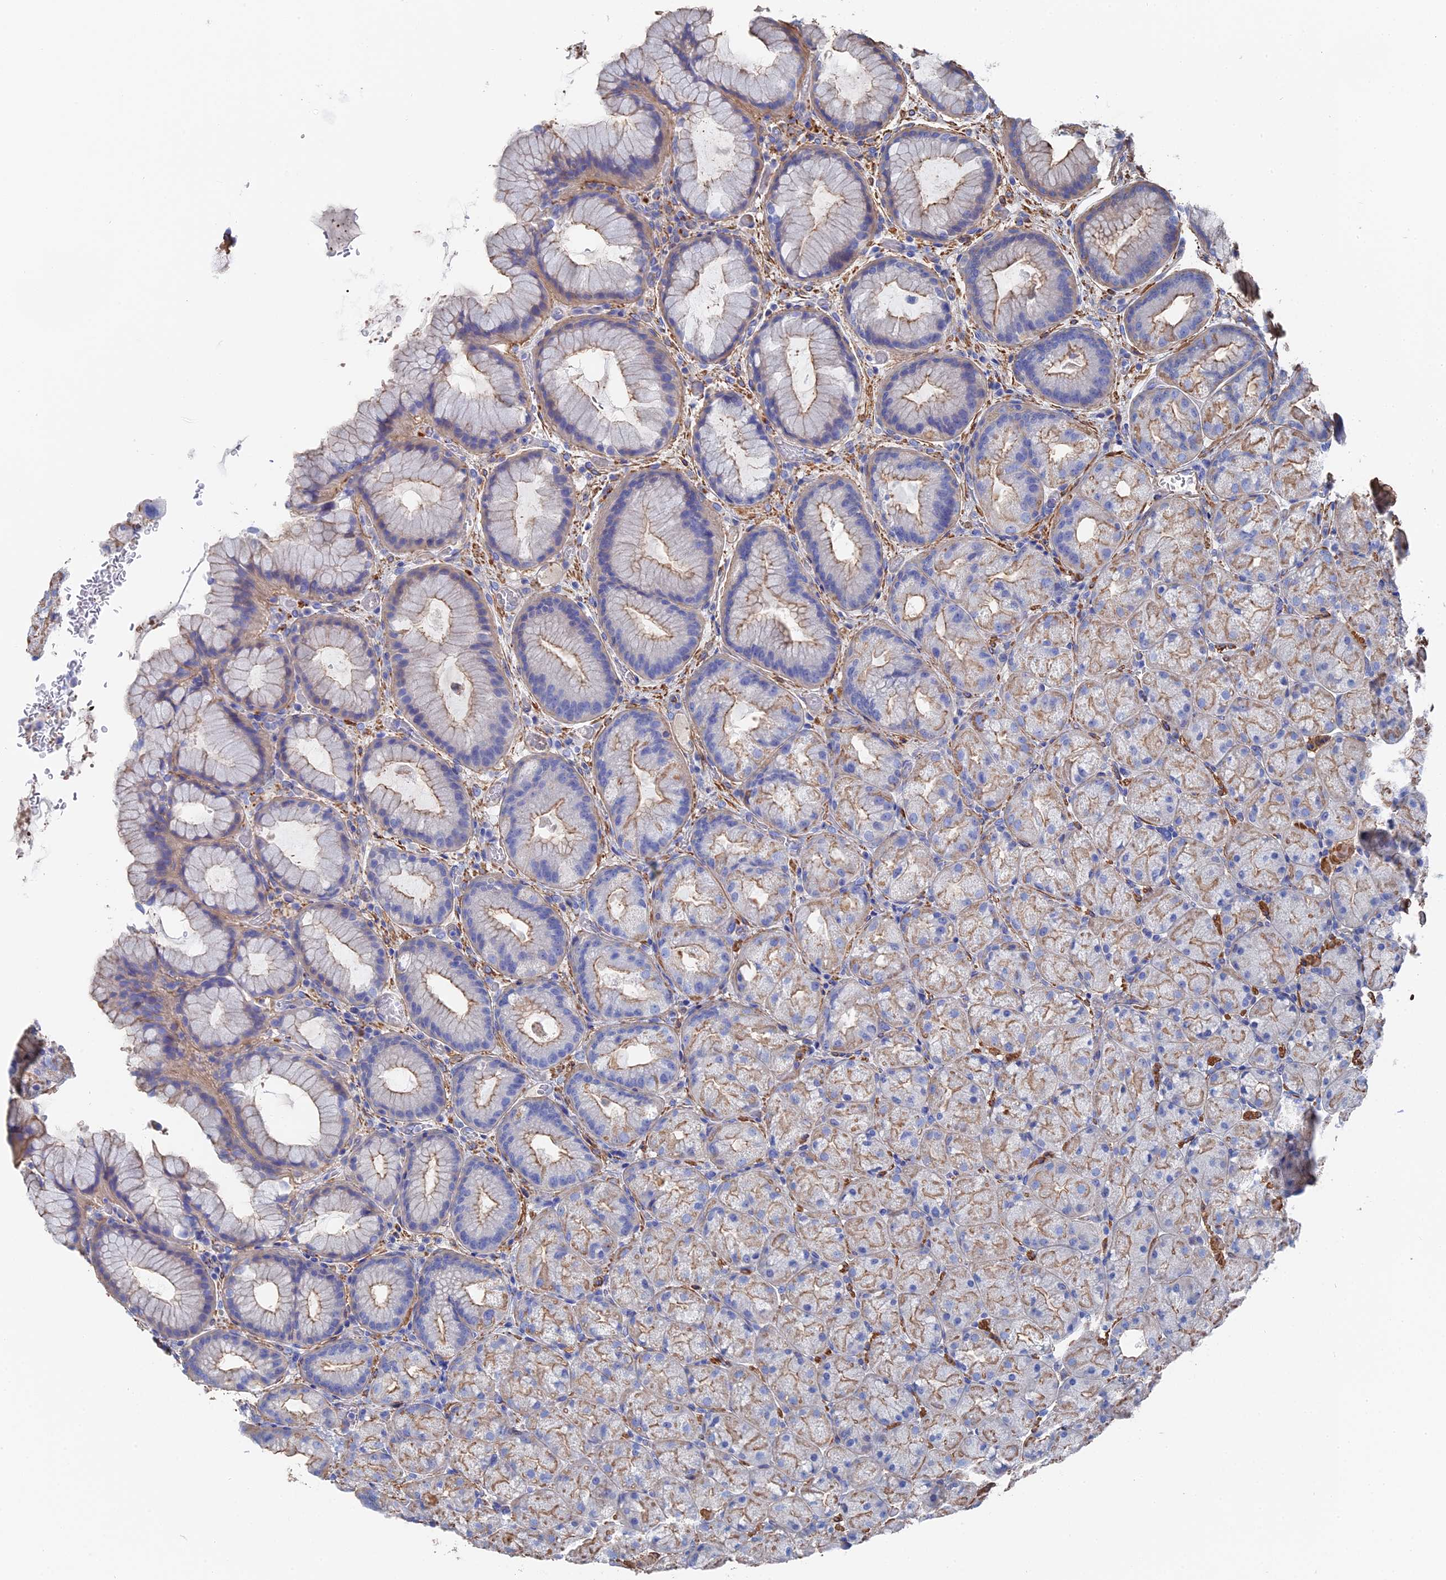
{"staining": {"intensity": "weak", "quantity": "25%-75%", "location": "cytoplasmic/membranous"}, "tissue": "stomach", "cell_type": "Glandular cells", "image_type": "normal", "snomed": [{"axis": "morphology", "description": "Normal tissue, NOS"}, {"axis": "topography", "description": "Stomach, upper"}, {"axis": "topography", "description": "Stomach"}], "caption": "Normal stomach shows weak cytoplasmic/membranous staining in approximately 25%-75% of glandular cells (IHC, brightfield microscopy, high magnification)..", "gene": "STRA6", "patient": {"sex": "male", "age": 48}}